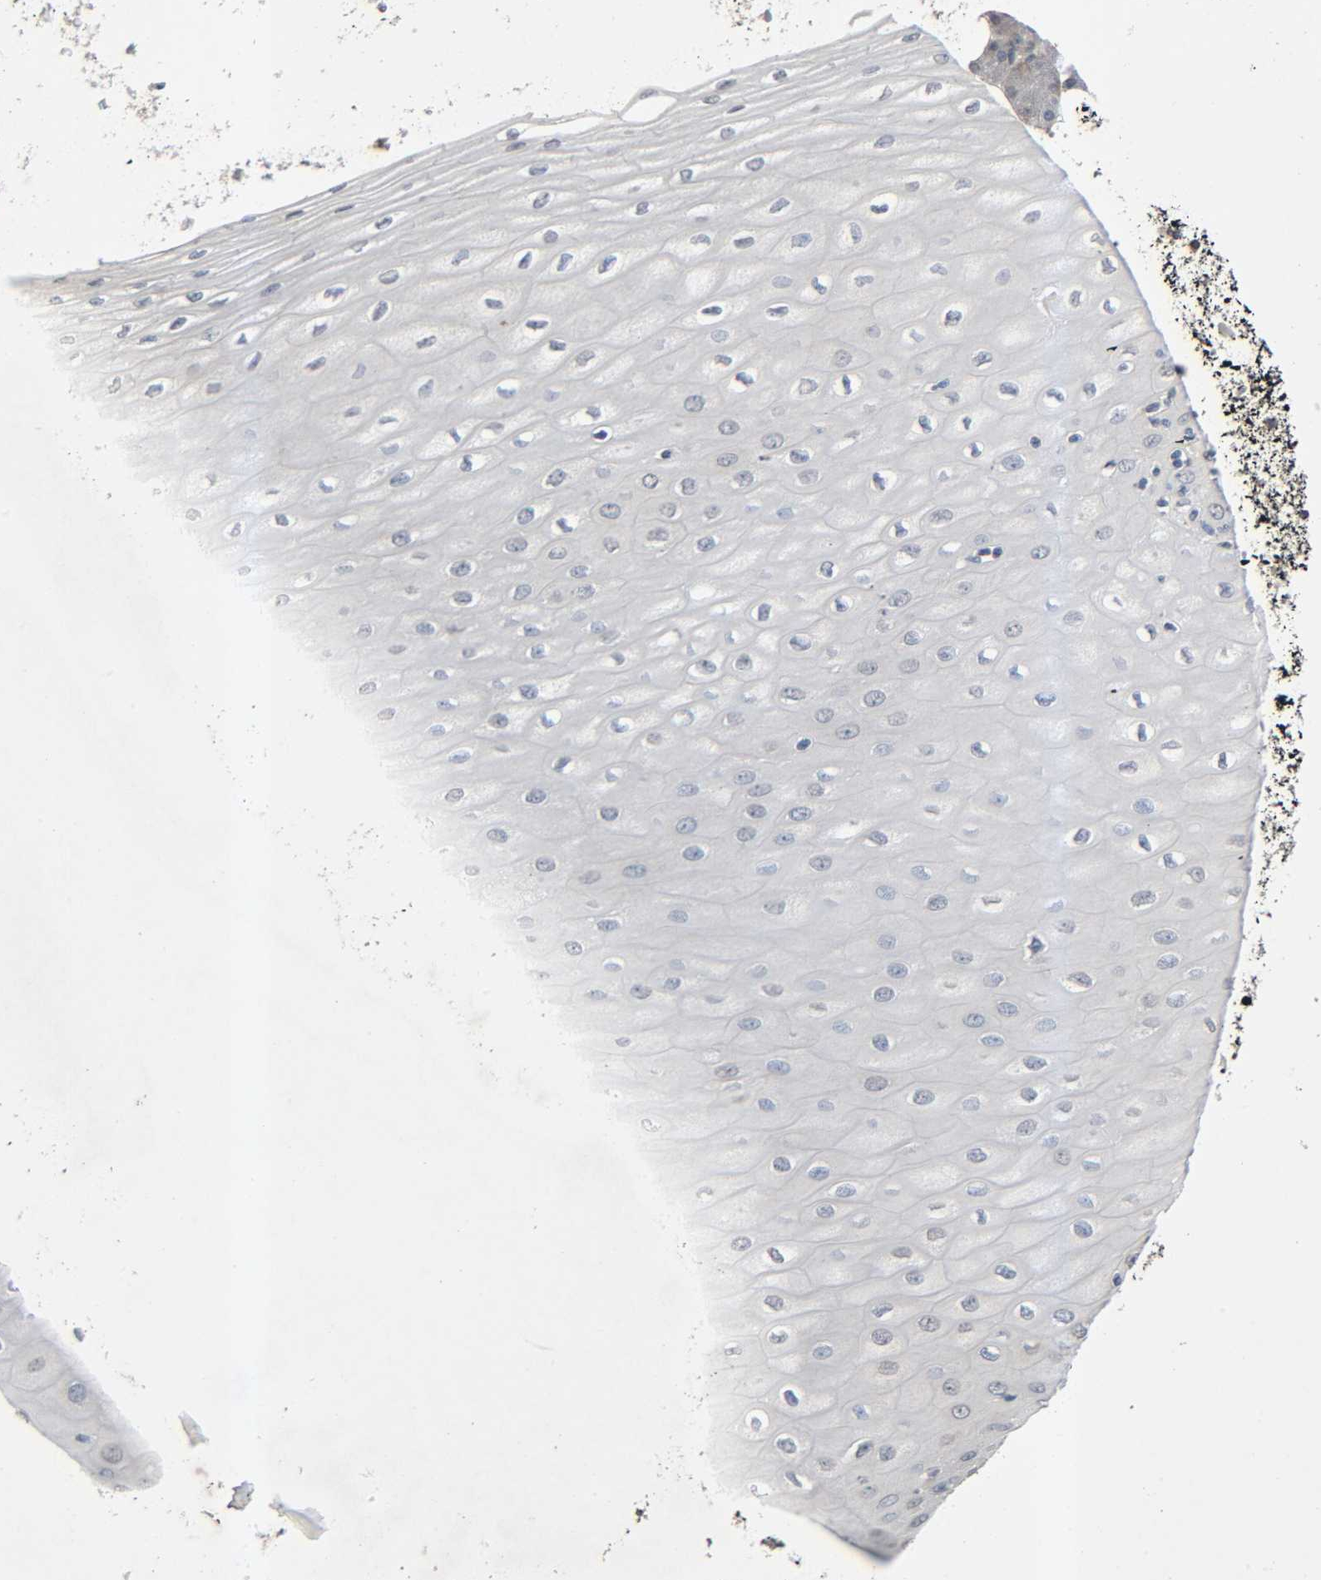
{"staining": {"intensity": "weak", "quantity": "25%-75%", "location": "cytoplasmic/membranous"}, "tissue": "esophagus", "cell_type": "Squamous epithelial cells", "image_type": "normal", "snomed": [{"axis": "morphology", "description": "Normal tissue, NOS"}, {"axis": "morphology", "description": "Squamous cell carcinoma, NOS"}, {"axis": "topography", "description": "Esophagus"}], "caption": "The micrograph demonstrates staining of unremarkable esophagus, revealing weak cytoplasmic/membranous protein positivity (brown color) within squamous epithelial cells. (DAB = brown stain, brightfield microscopy at high magnification).", "gene": "PTK2", "patient": {"sex": "male", "age": 65}}